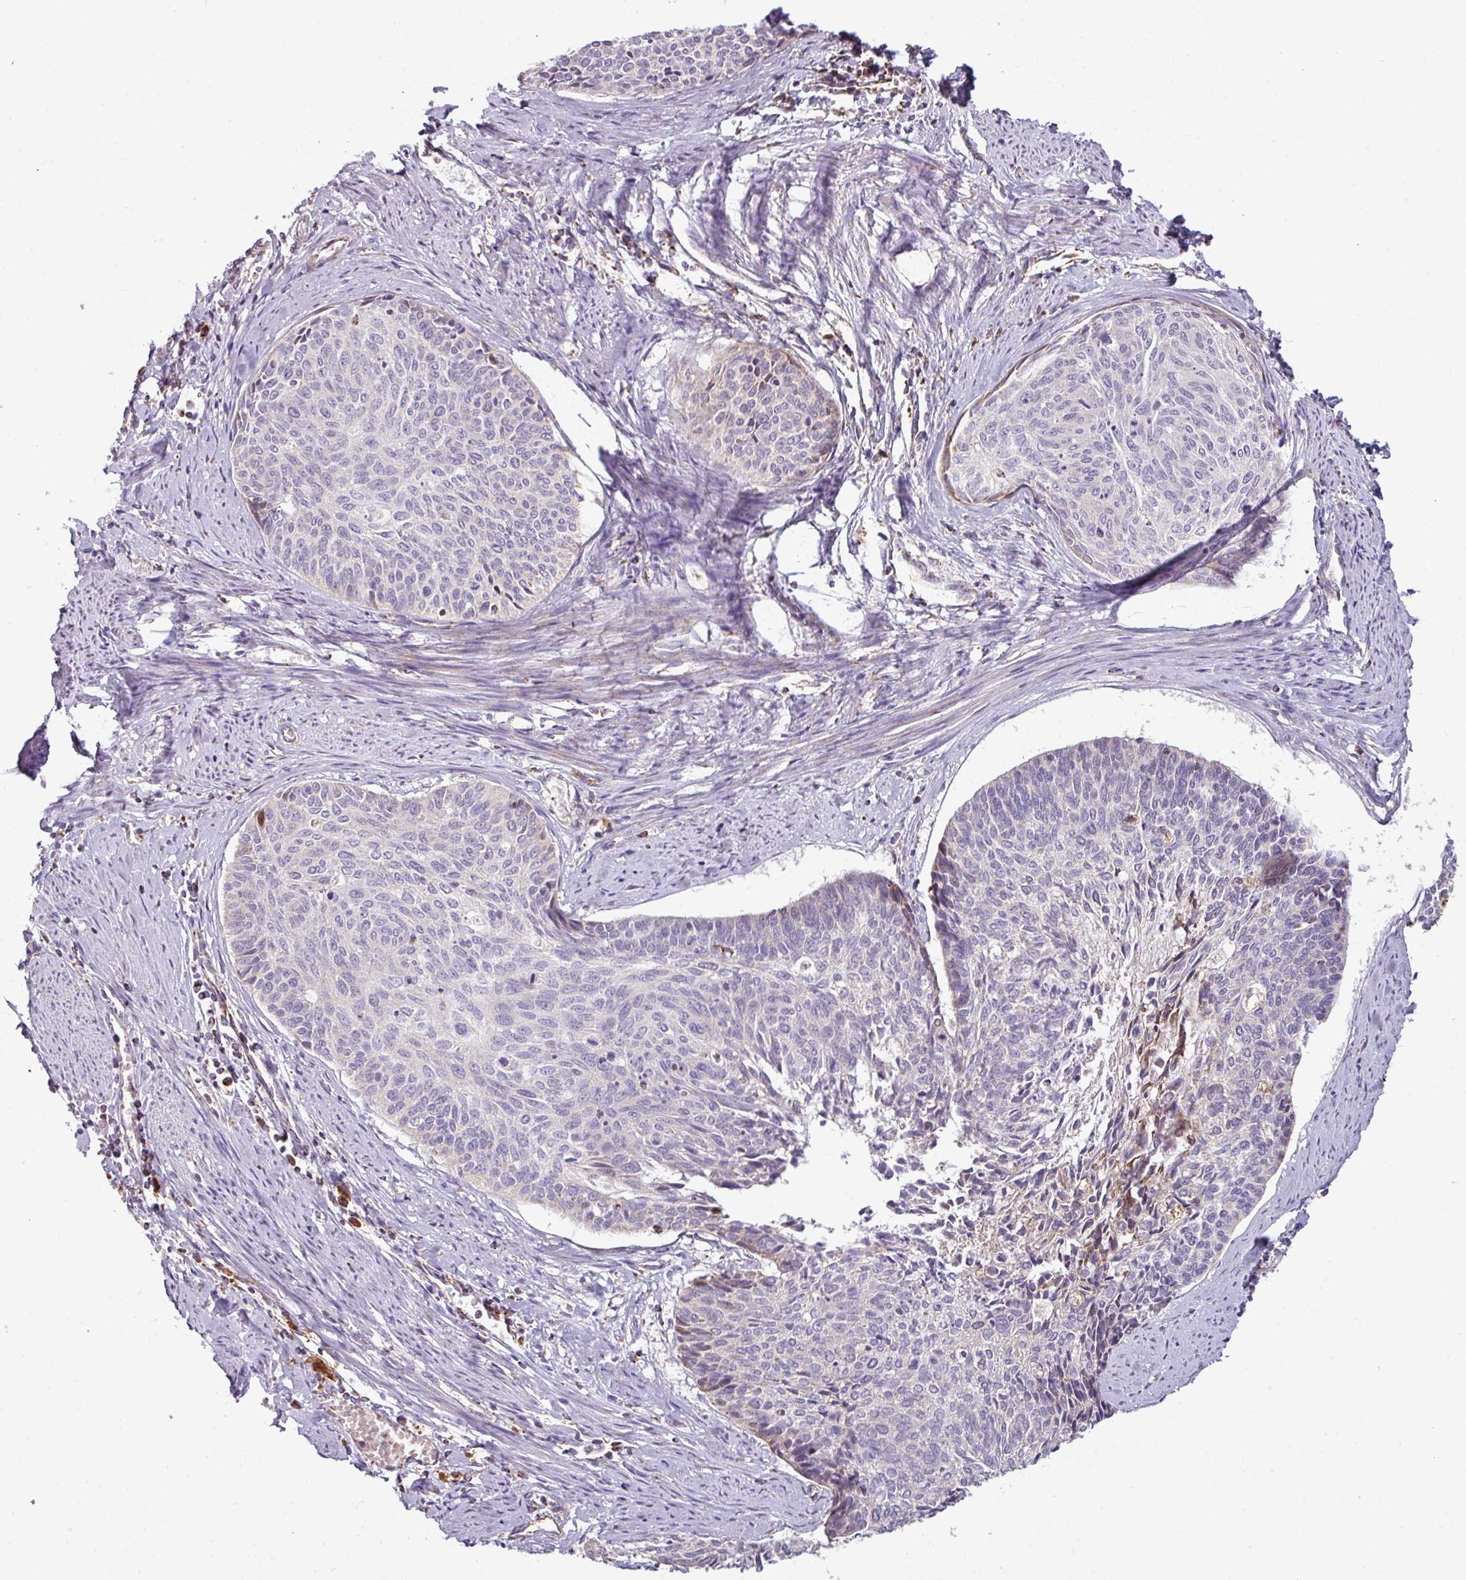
{"staining": {"intensity": "negative", "quantity": "none", "location": "none"}, "tissue": "cervical cancer", "cell_type": "Tumor cells", "image_type": "cancer", "snomed": [{"axis": "morphology", "description": "Squamous cell carcinoma, NOS"}, {"axis": "topography", "description": "Cervix"}], "caption": "Tumor cells are negative for brown protein staining in cervical cancer.", "gene": "SQOR", "patient": {"sex": "female", "age": 55}}